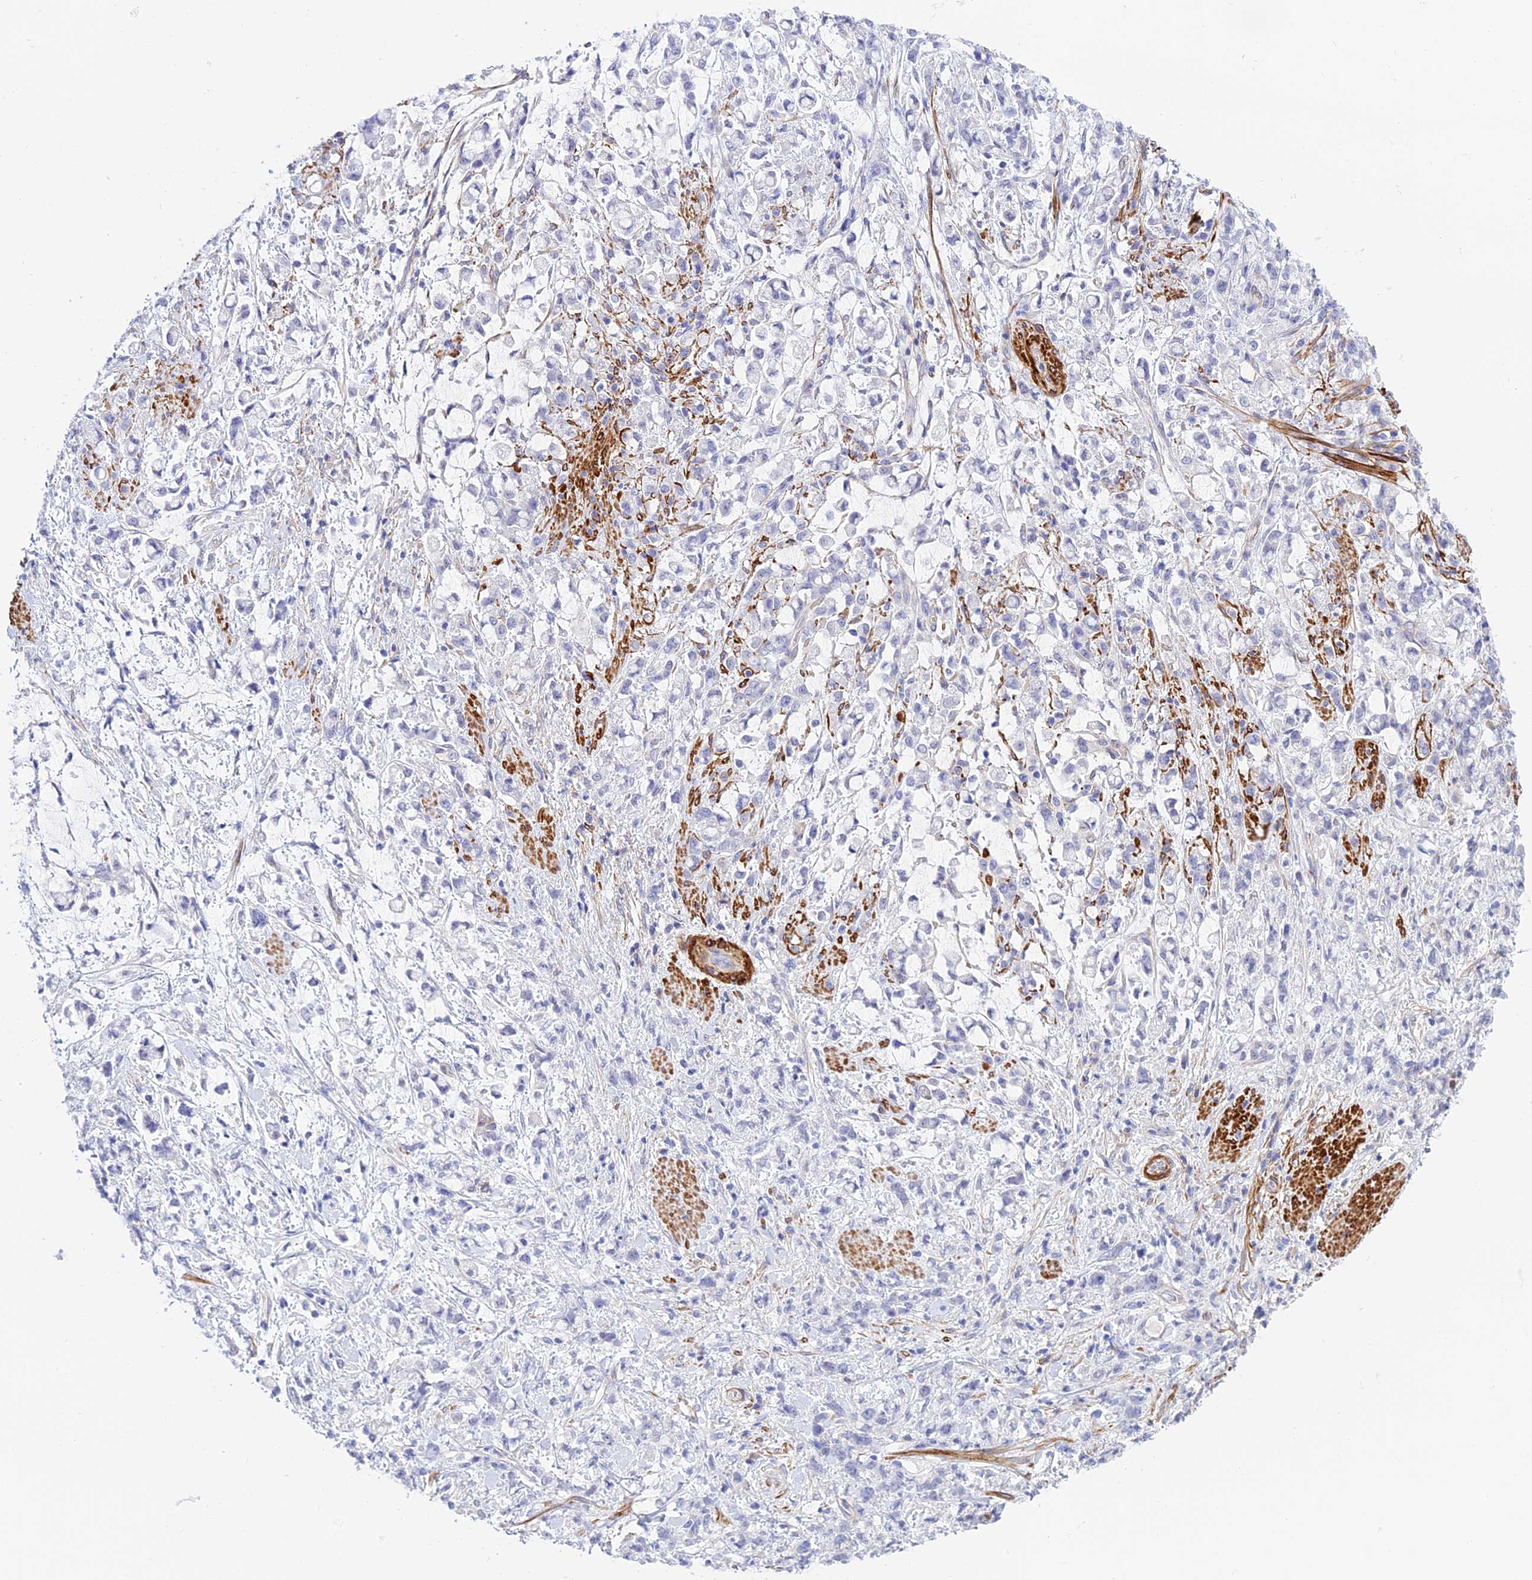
{"staining": {"intensity": "negative", "quantity": "none", "location": "none"}, "tissue": "stomach cancer", "cell_type": "Tumor cells", "image_type": "cancer", "snomed": [{"axis": "morphology", "description": "Adenocarcinoma, NOS"}, {"axis": "topography", "description": "Stomach"}], "caption": "Human stomach cancer stained for a protein using immunohistochemistry (IHC) shows no expression in tumor cells.", "gene": "ZDHHC16", "patient": {"sex": "female", "age": 60}}